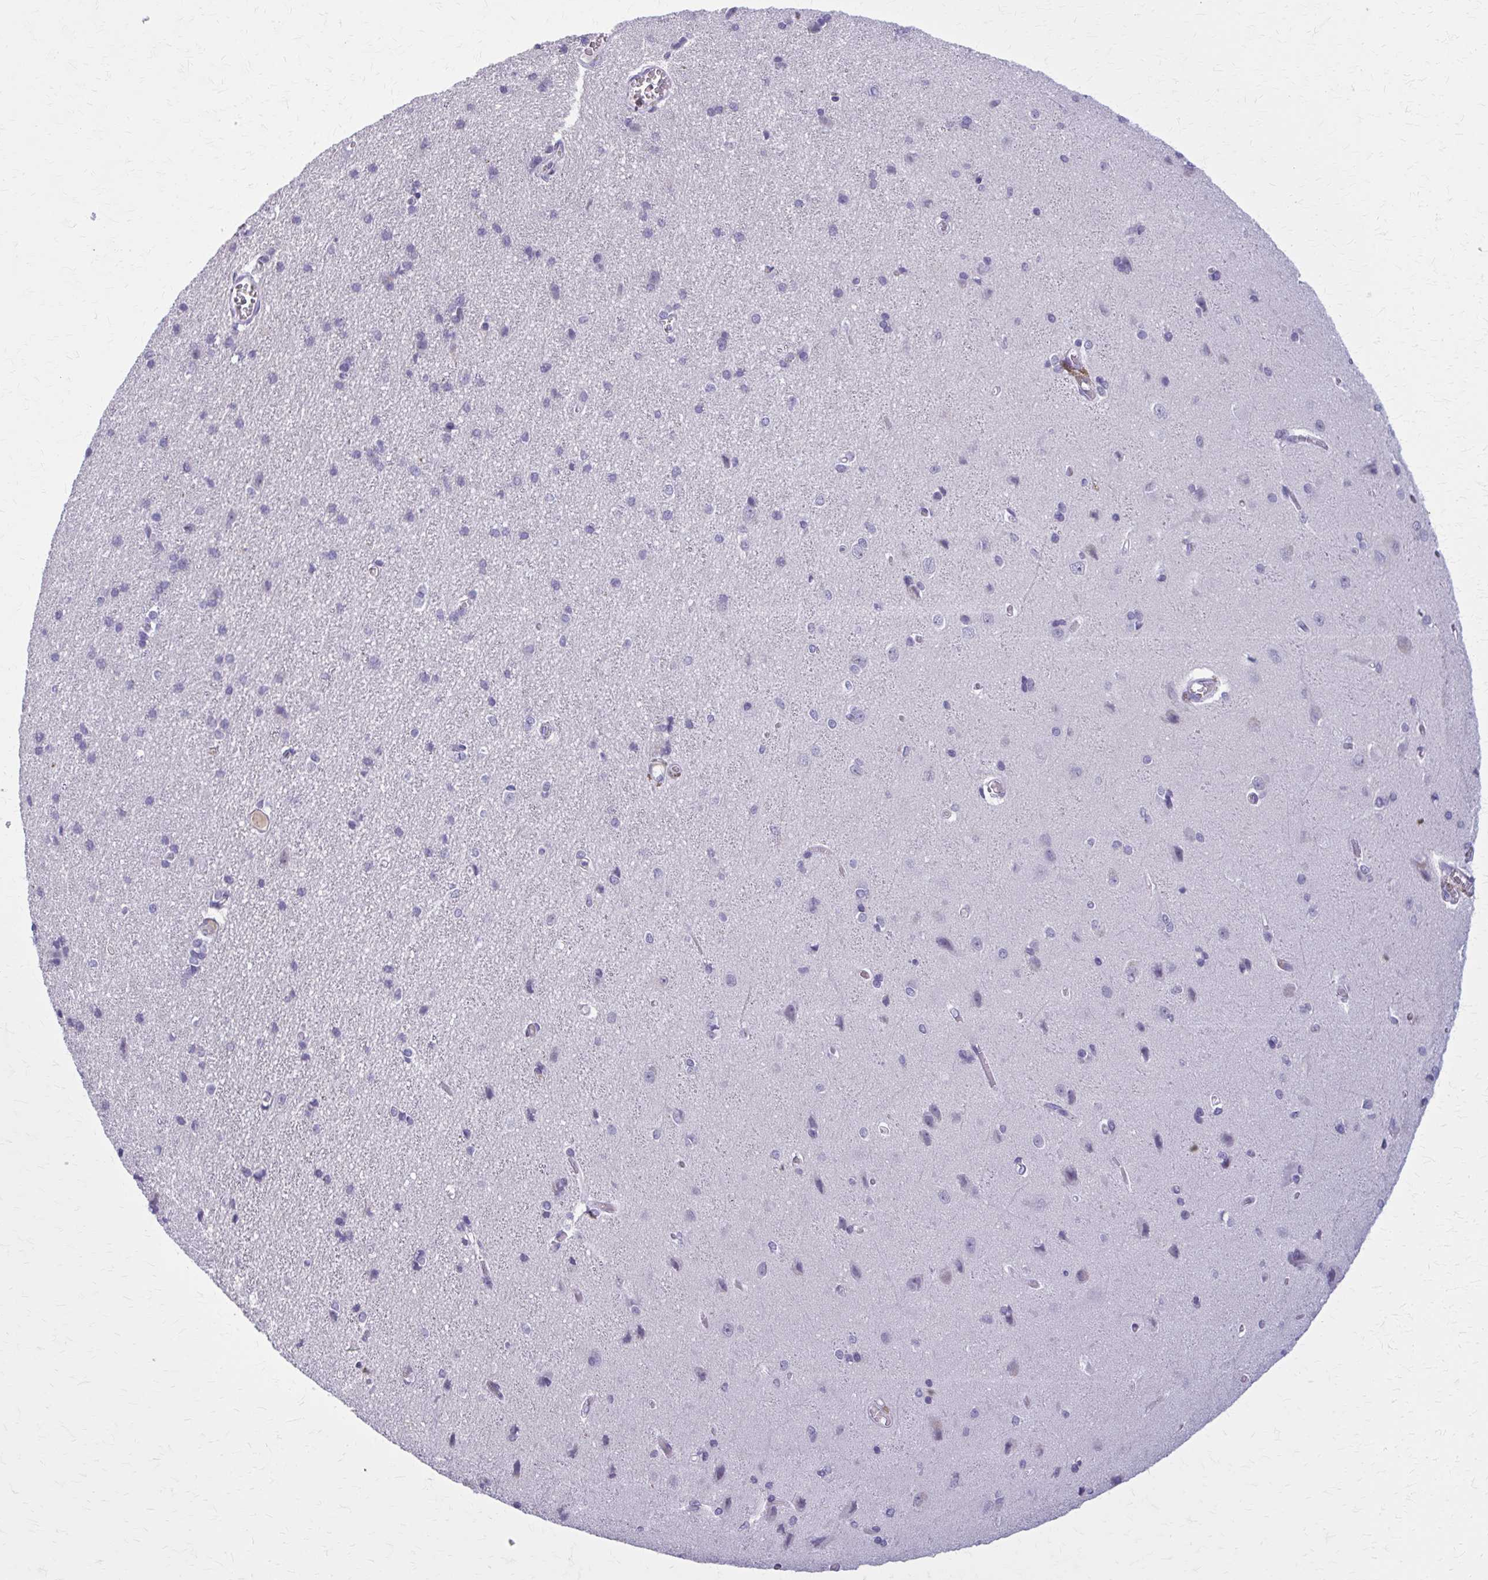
{"staining": {"intensity": "negative", "quantity": "none", "location": "none"}, "tissue": "cerebral cortex", "cell_type": "Endothelial cells", "image_type": "normal", "snomed": [{"axis": "morphology", "description": "Normal tissue, NOS"}, {"axis": "topography", "description": "Cerebral cortex"}], "caption": "The histopathology image demonstrates no significant staining in endothelial cells of cerebral cortex. The staining is performed using DAB brown chromogen with nuclei counter-stained in using hematoxylin.", "gene": "OR4A47", "patient": {"sex": "male", "age": 37}}